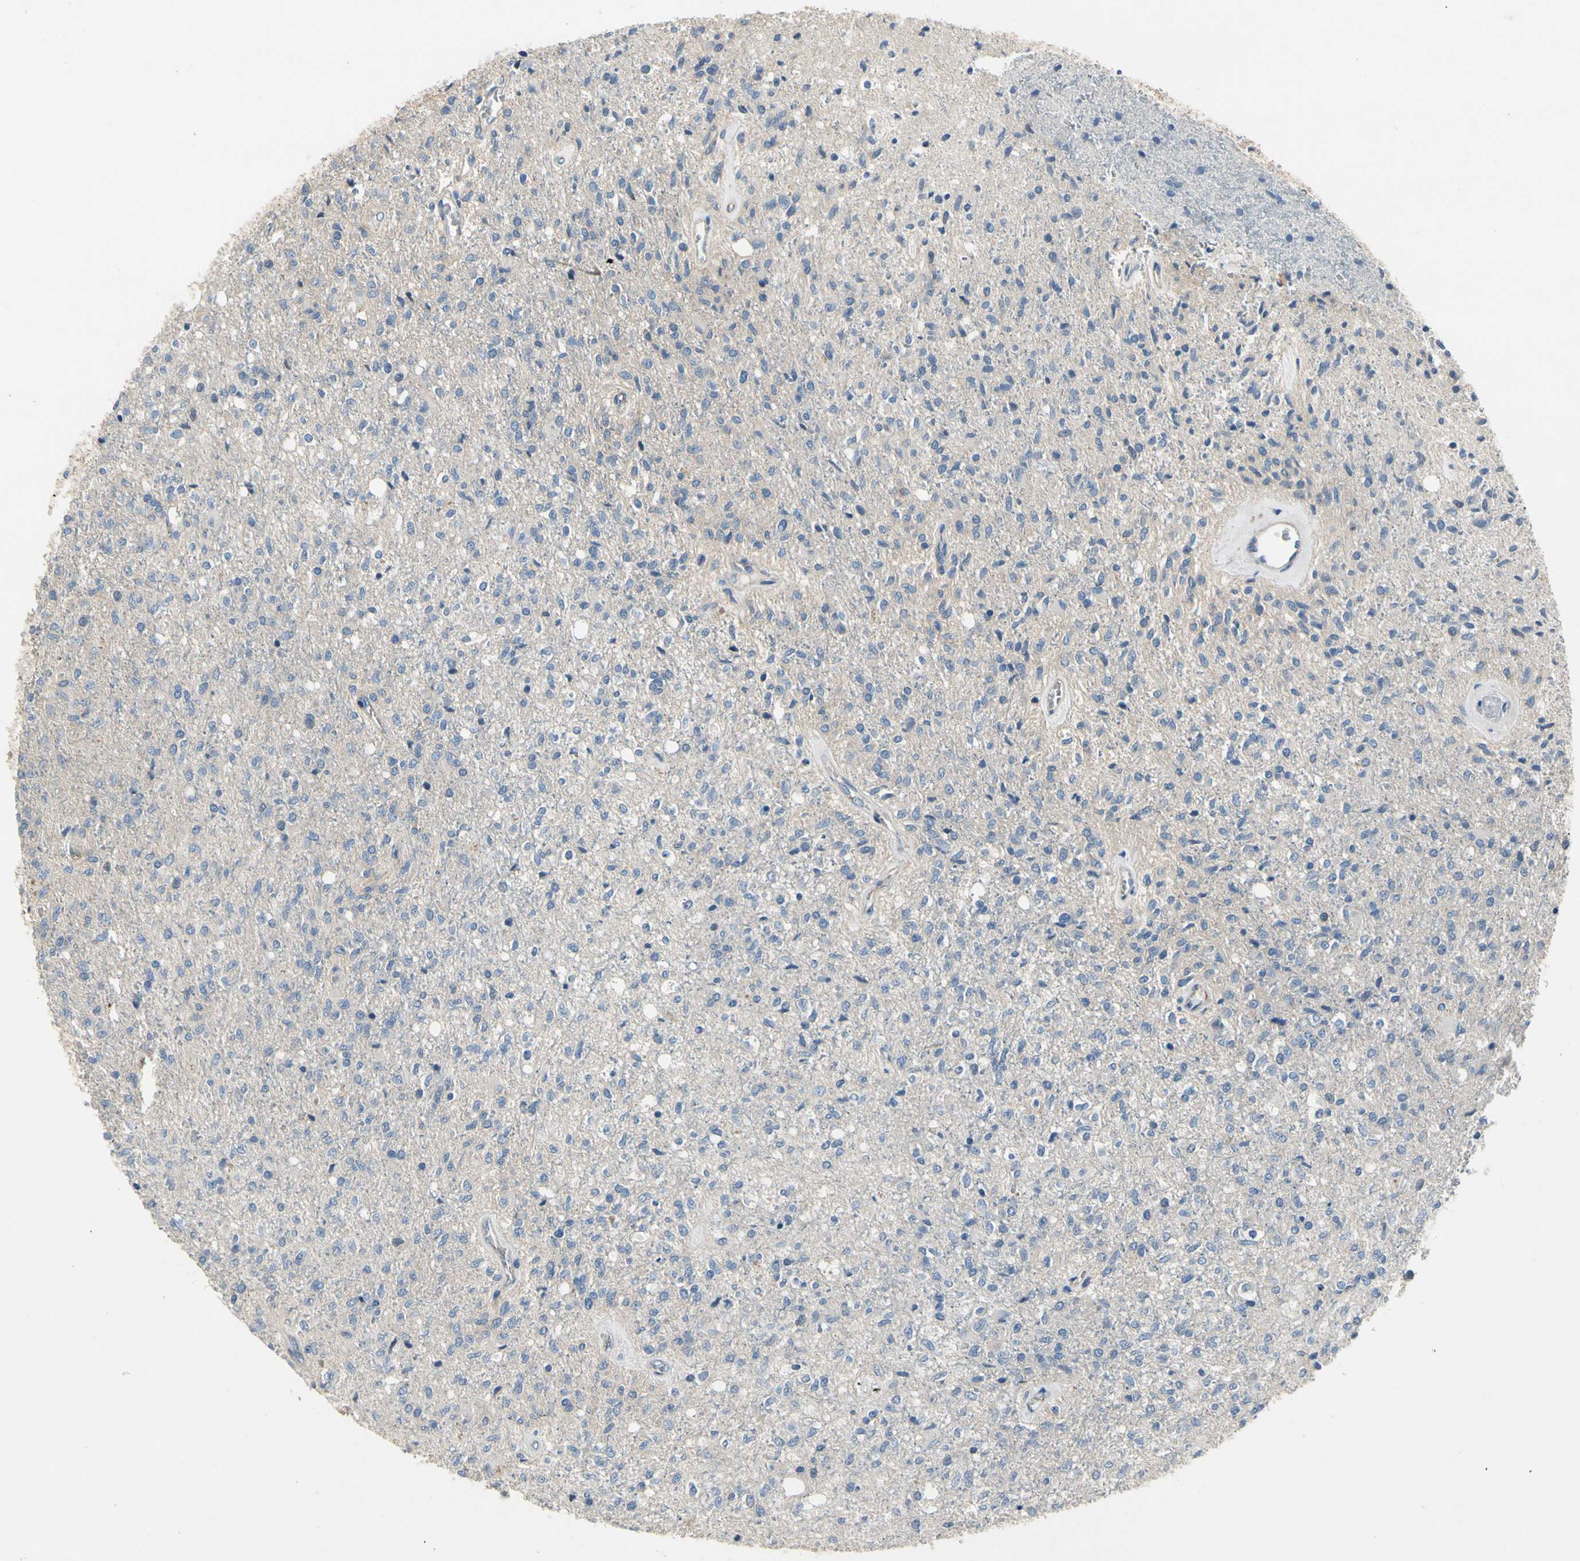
{"staining": {"intensity": "negative", "quantity": "none", "location": "none"}, "tissue": "glioma", "cell_type": "Tumor cells", "image_type": "cancer", "snomed": [{"axis": "morphology", "description": "Normal tissue, NOS"}, {"axis": "morphology", "description": "Glioma, malignant, High grade"}, {"axis": "topography", "description": "Cerebral cortex"}], "caption": "This is an IHC micrograph of malignant glioma (high-grade). There is no positivity in tumor cells.", "gene": "LGR6", "patient": {"sex": "male", "age": 77}}